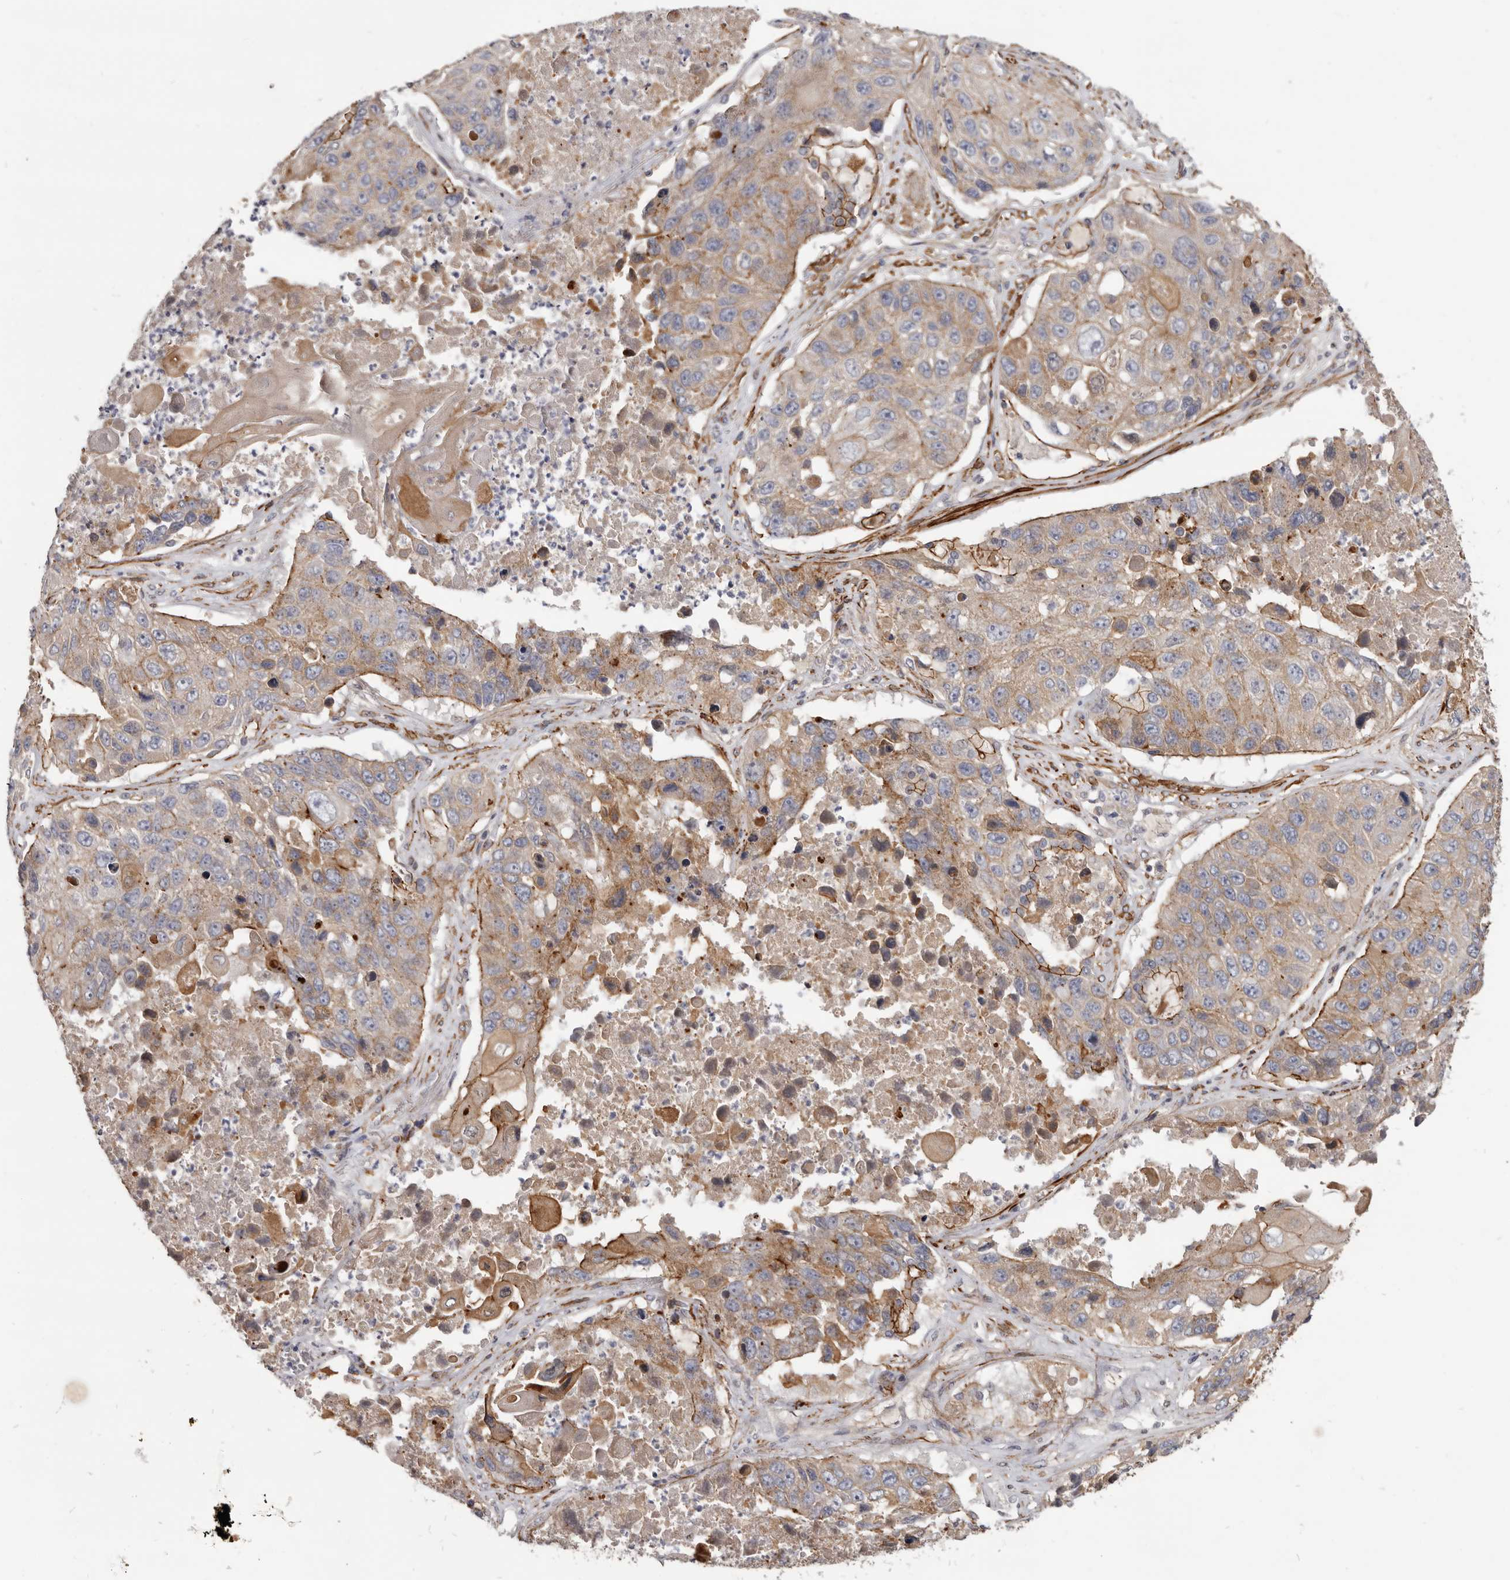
{"staining": {"intensity": "moderate", "quantity": "25%-75%", "location": "cytoplasmic/membranous"}, "tissue": "lung cancer", "cell_type": "Tumor cells", "image_type": "cancer", "snomed": [{"axis": "morphology", "description": "Squamous cell carcinoma, NOS"}, {"axis": "topography", "description": "Lung"}], "caption": "Moderate cytoplasmic/membranous protein positivity is appreciated in about 25%-75% of tumor cells in lung squamous cell carcinoma.", "gene": "CGN", "patient": {"sex": "male", "age": 61}}